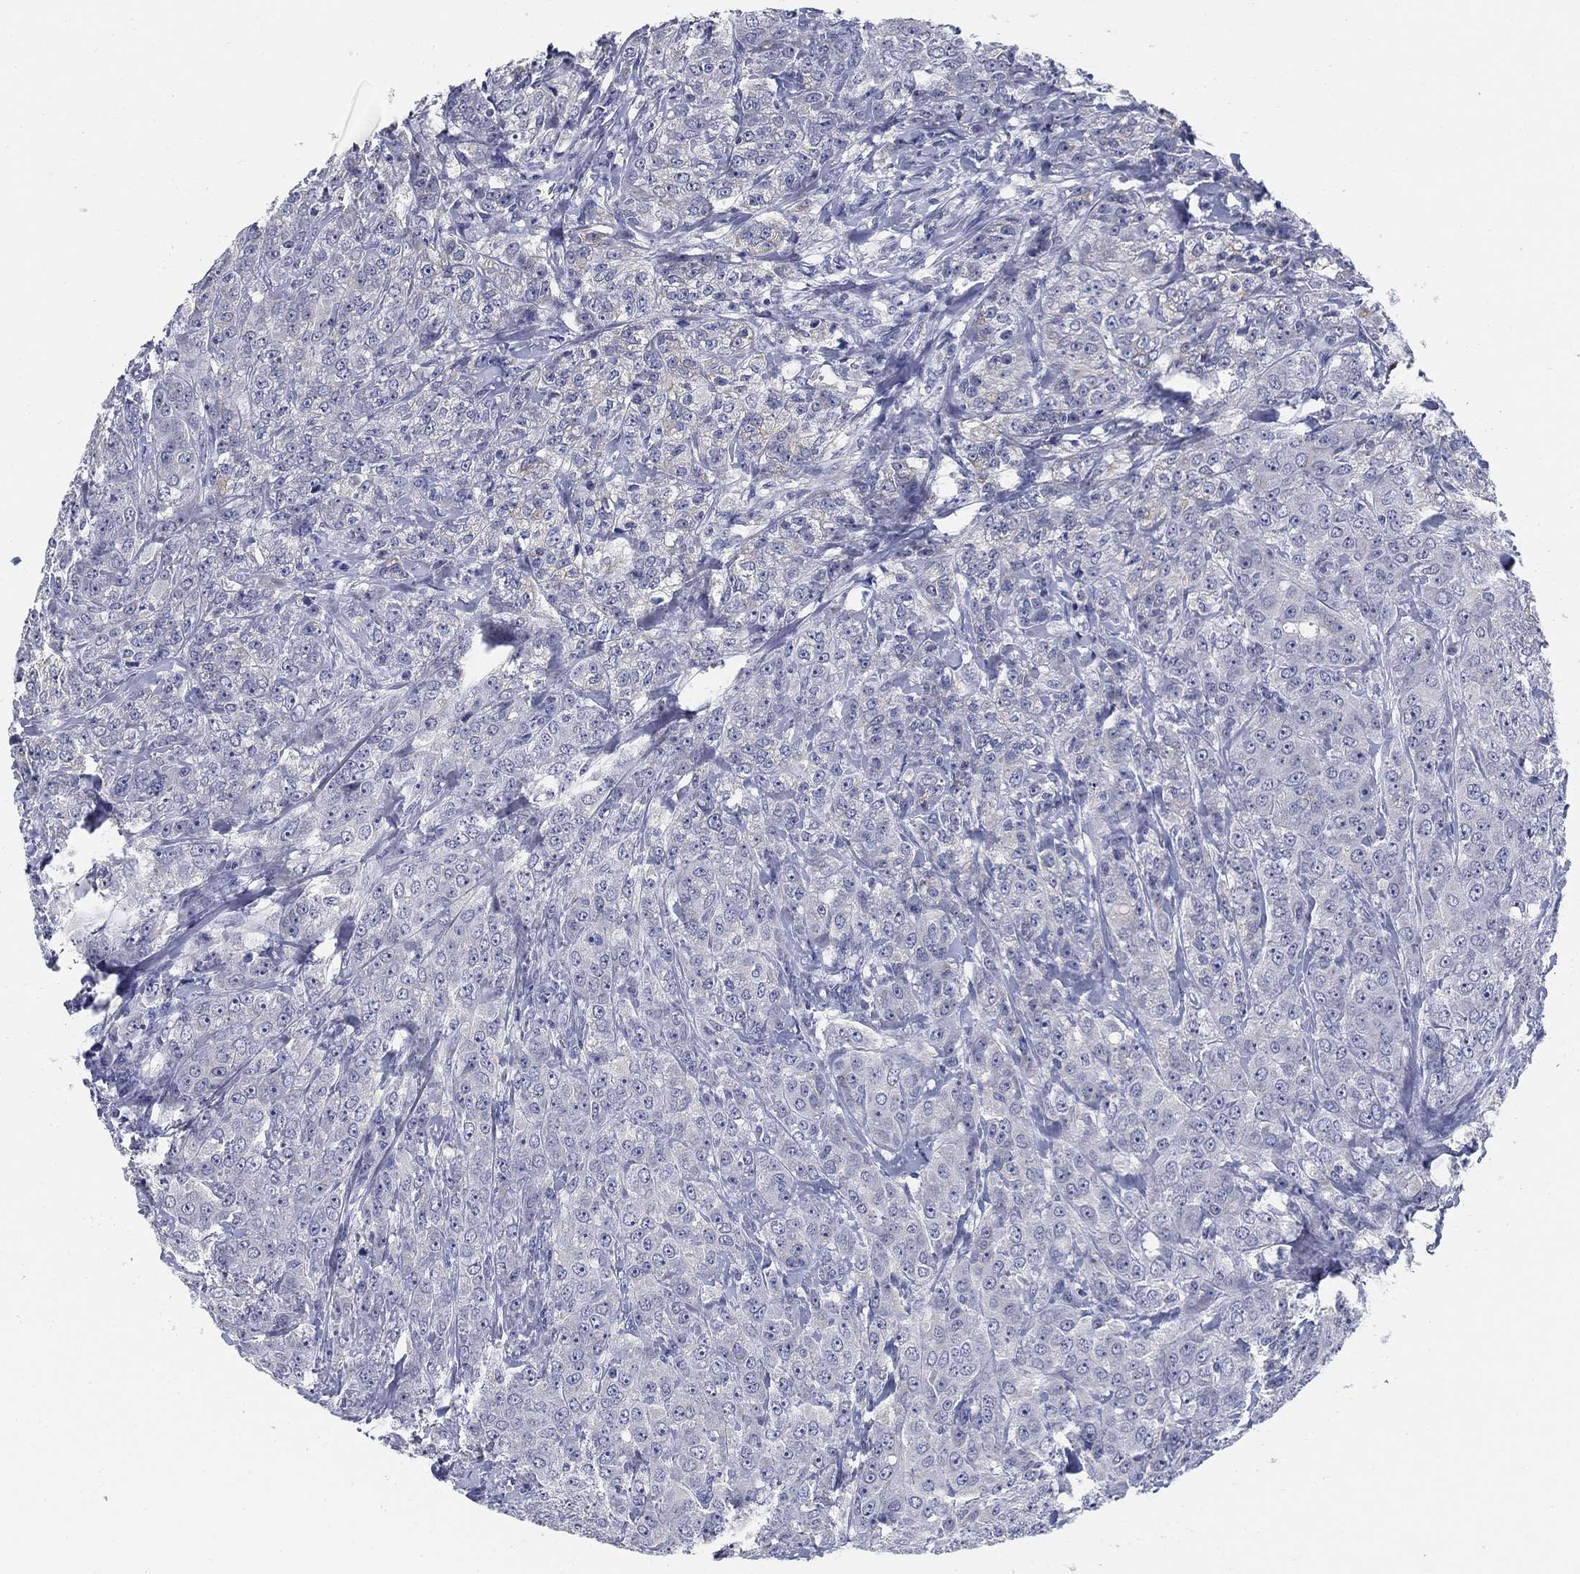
{"staining": {"intensity": "negative", "quantity": "none", "location": "none"}, "tissue": "breast cancer", "cell_type": "Tumor cells", "image_type": "cancer", "snomed": [{"axis": "morphology", "description": "Duct carcinoma"}, {"axis": "topography", "description": "Breast"}], "caption": "Human breast intraductal carcinoma stained for a protein using IHC exhibits no expression in tumor cells.", "gene": "CLUL1", "patient": {"sex": "female", "age": 43}}